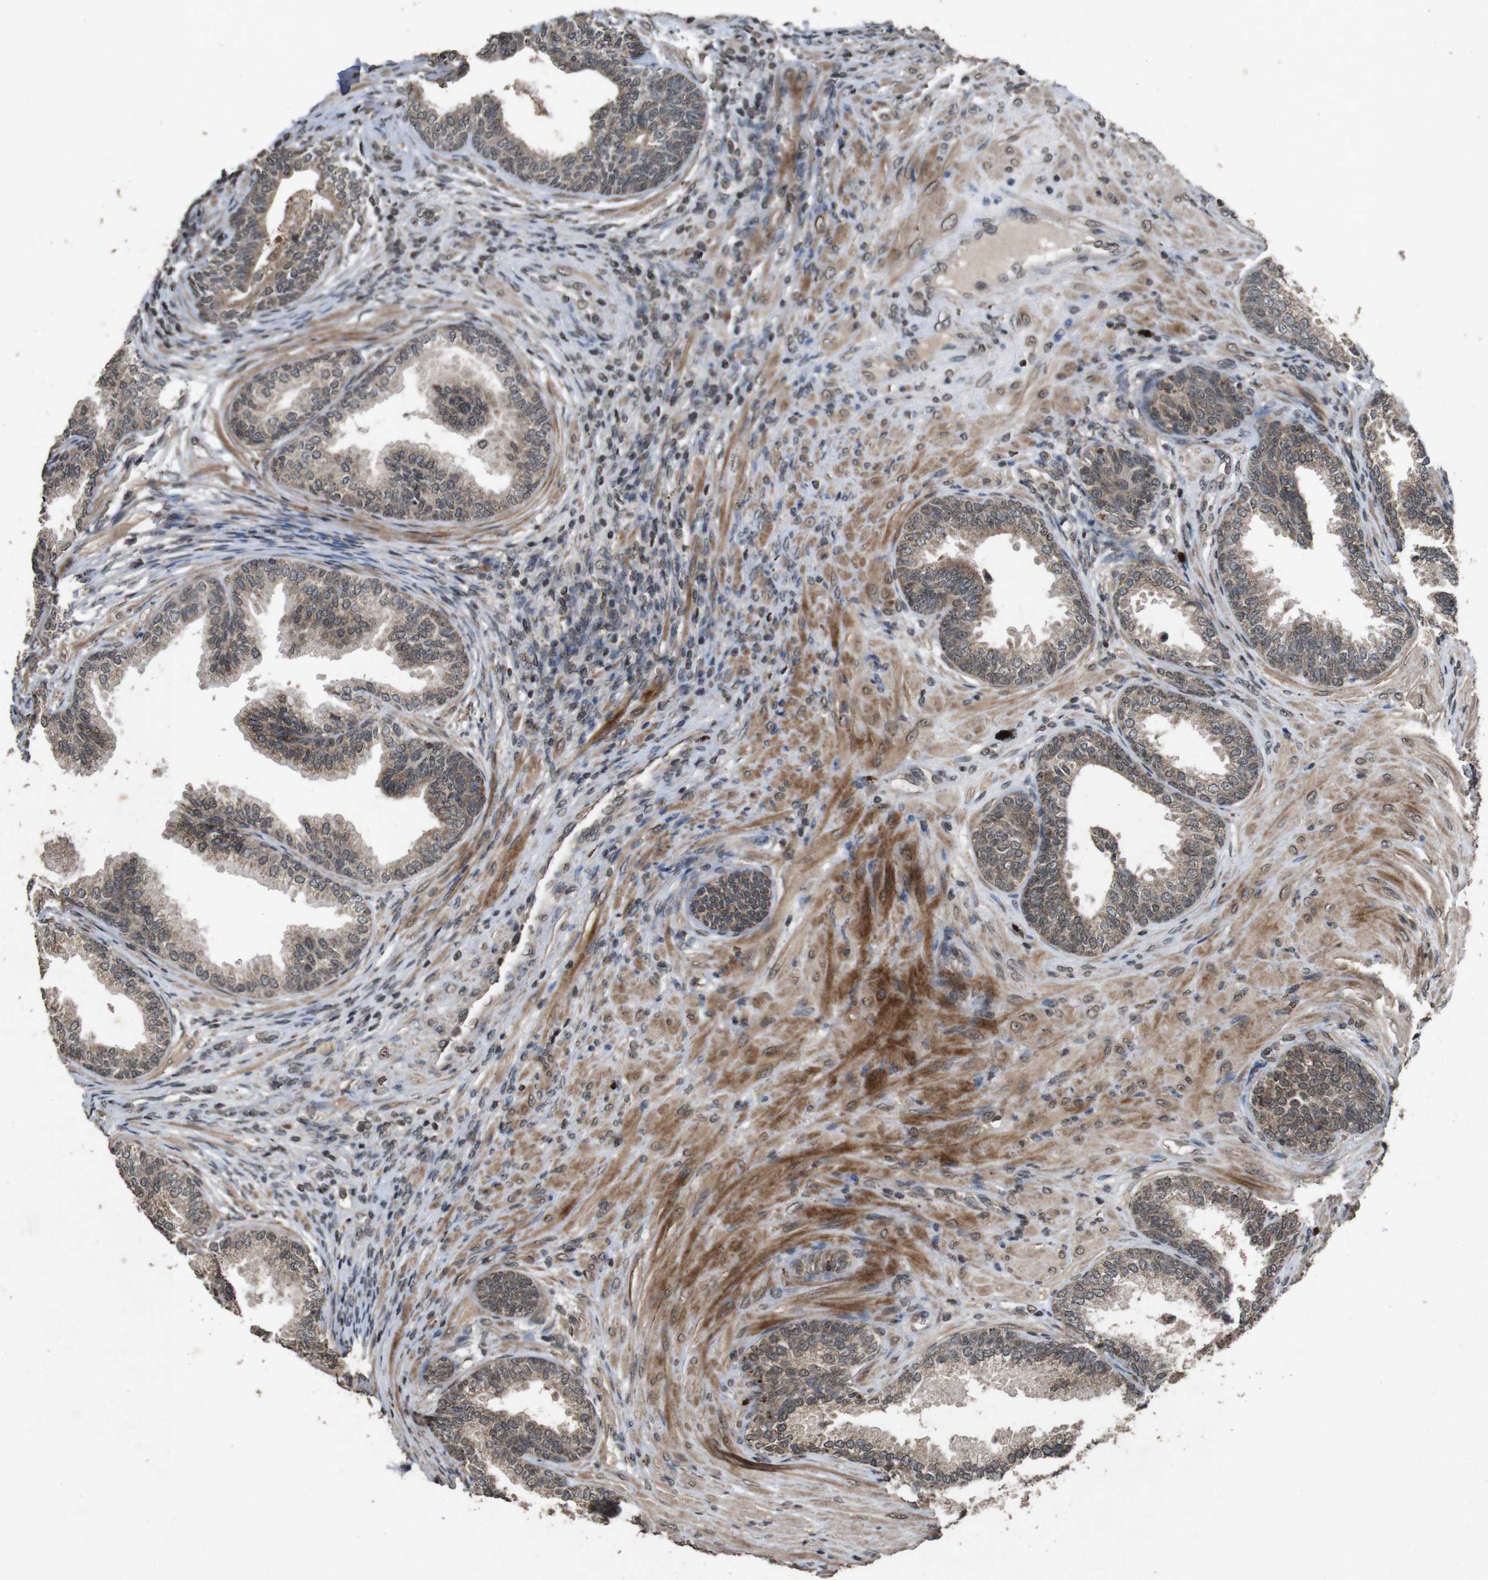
{"staining": {"intensity": "weak", "quantity": ">75%", "location": "cytoplasmic/membranous"}, "tissue": "prostate", "cell_type": "Glandular cells", "image_type": "normal", "snomed": [{"axis": "morphology", "description": "Normal tissue, NOS"}, {"axis": "topography", "description": "Prostate"}], "caption": "Prostate stained with DAB IHC displays low levels of weak cytoplasmic/membranous positivity in about >75% of glandular cells.", "gene": "SORL1", "patient": {"sex": "male", "age": 76}}